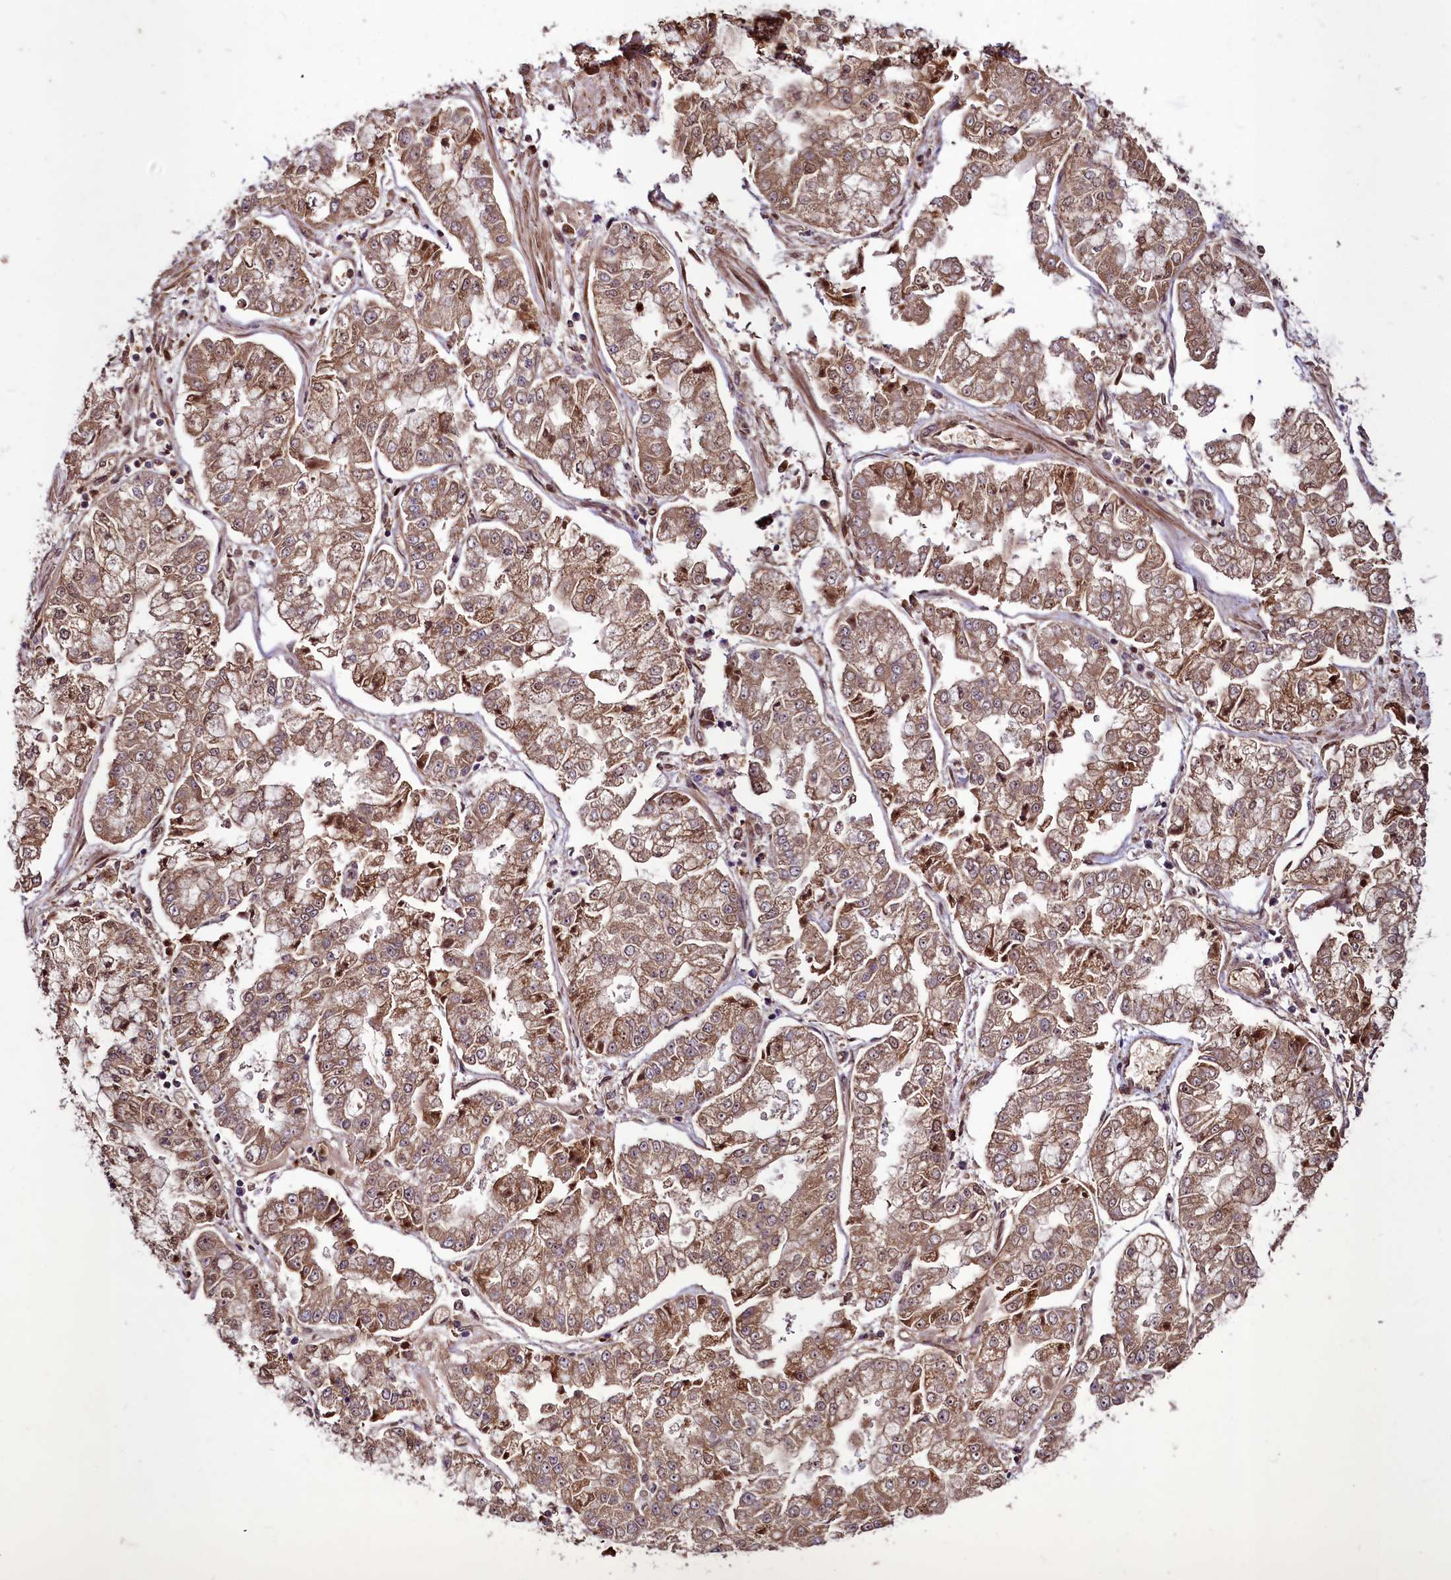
{"staining": {"intensity": "moderate", "quantity": ">75%", "location": "cytoplasmic/membranous"}, "tissue": "stomach cancer", "cell_type": "Tumor cells", "image_type": "cancer", "snomed": [{"axis": "morphology", "description": "Adenocarcinoma, NOS"}, {"axis": "topography", "description": "Stomach"}], "caption": "Stomach adenocarcinoma tissue shows moderate cytoplasmic/membranous positivity in about >75% of tumor cells, visualized by immunohistochemistry.", "gene": "DCP1B", "patient": {"sex": "male", "age": 76}}